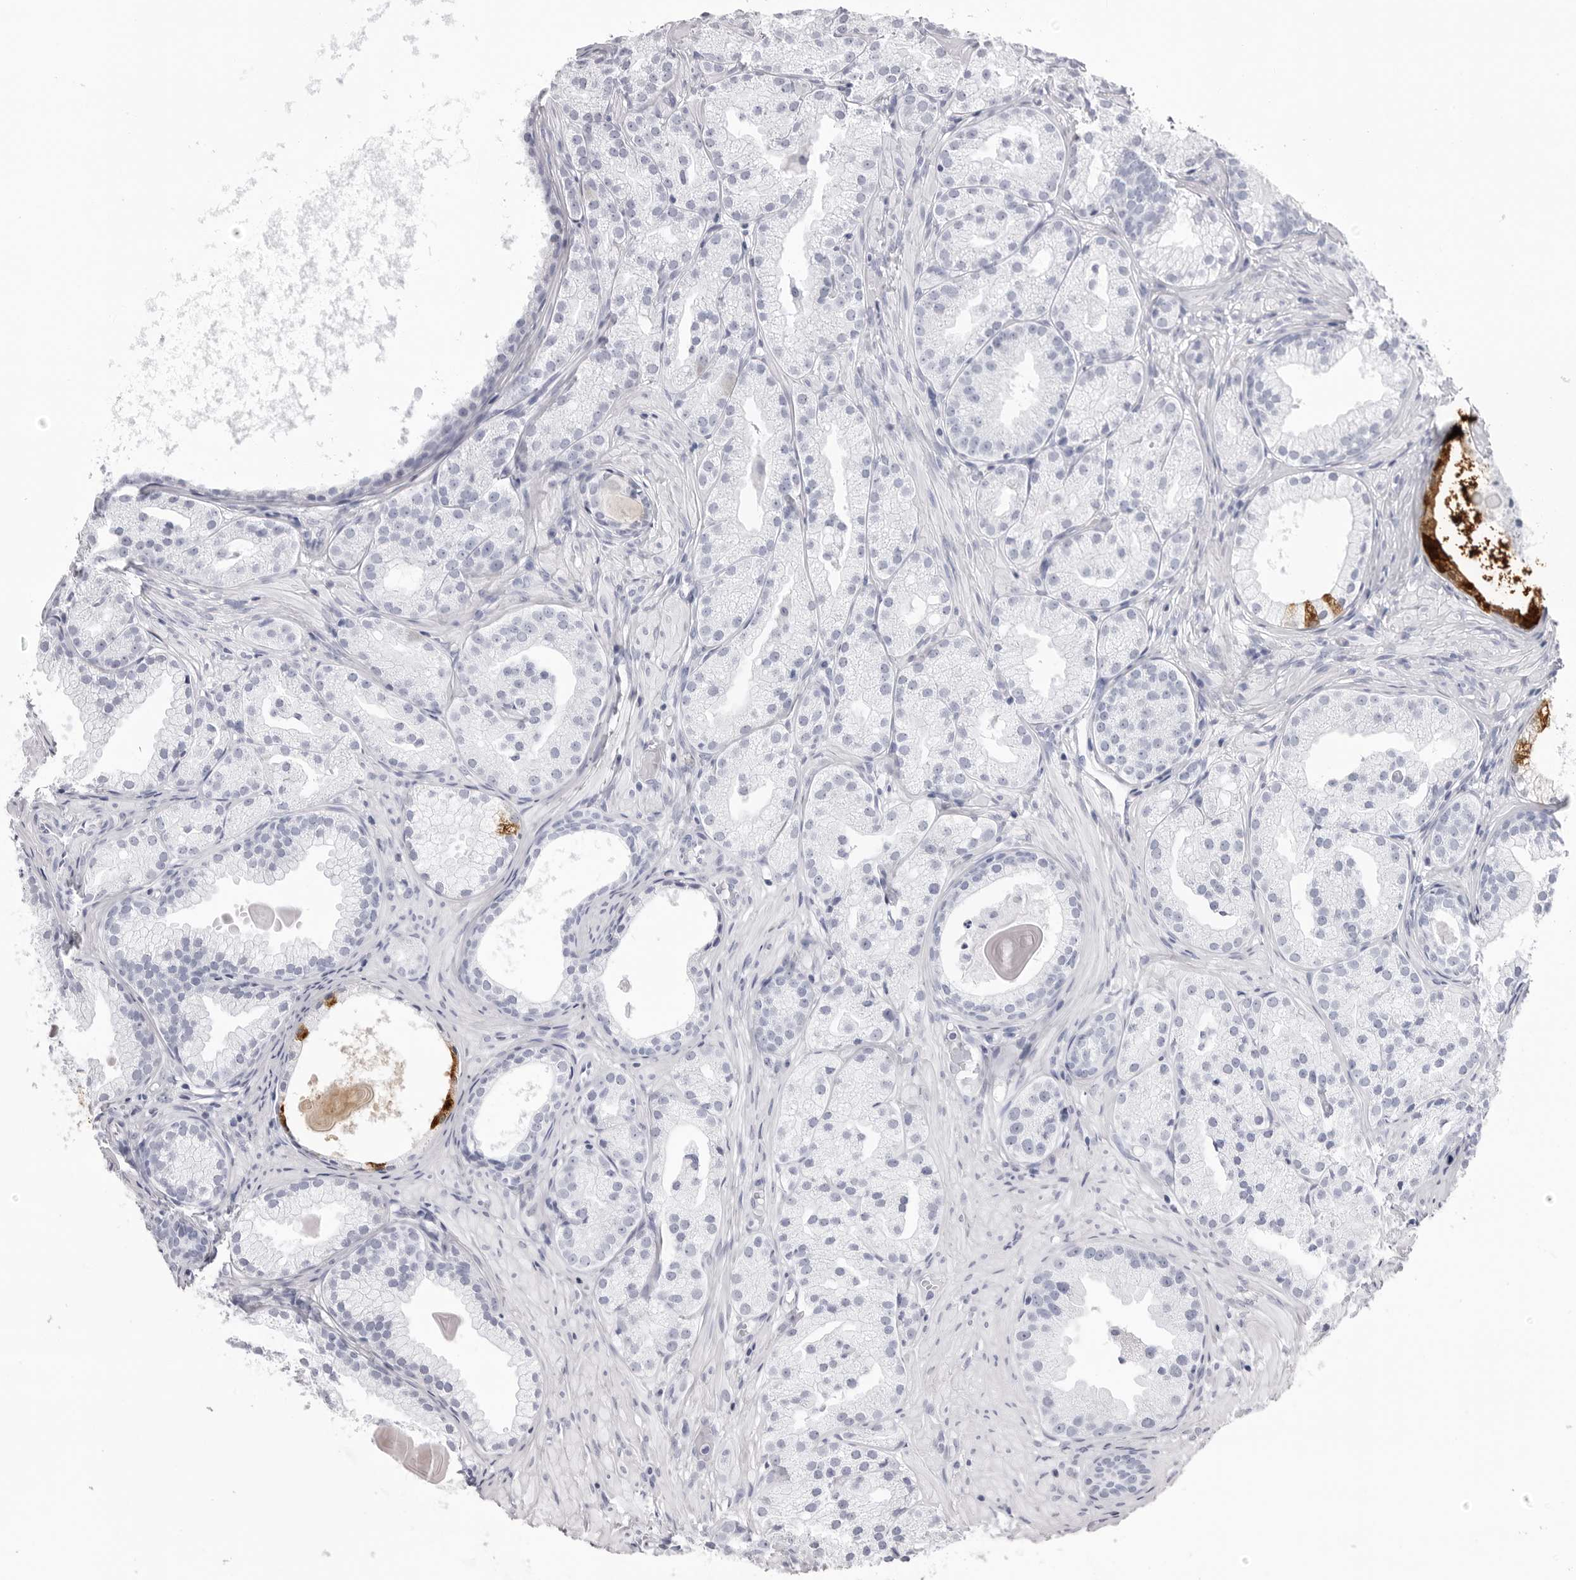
{"staining": {"intensity": "moderate", "quantity": "<25%", "location": "cytoplasmic/membranous"}, "tissue": "prostate cancer", "cell_type": "Tumor cells", "image_type": "cancer", "snomed": [{"axis": "morphology", "description": "Adenocarcinoma, Low grade"}, {"axis": "topography", "description": "Prostate"}], "caption": "Prostate low-grade adenocarcinoma was stained to show a protein in brown. There is low levels of moderate cytoplasmic/membranous staining in approximately <25% of tumor cells.", "gene": "CST2", "patient": {"sex": "male", "age": 88}}